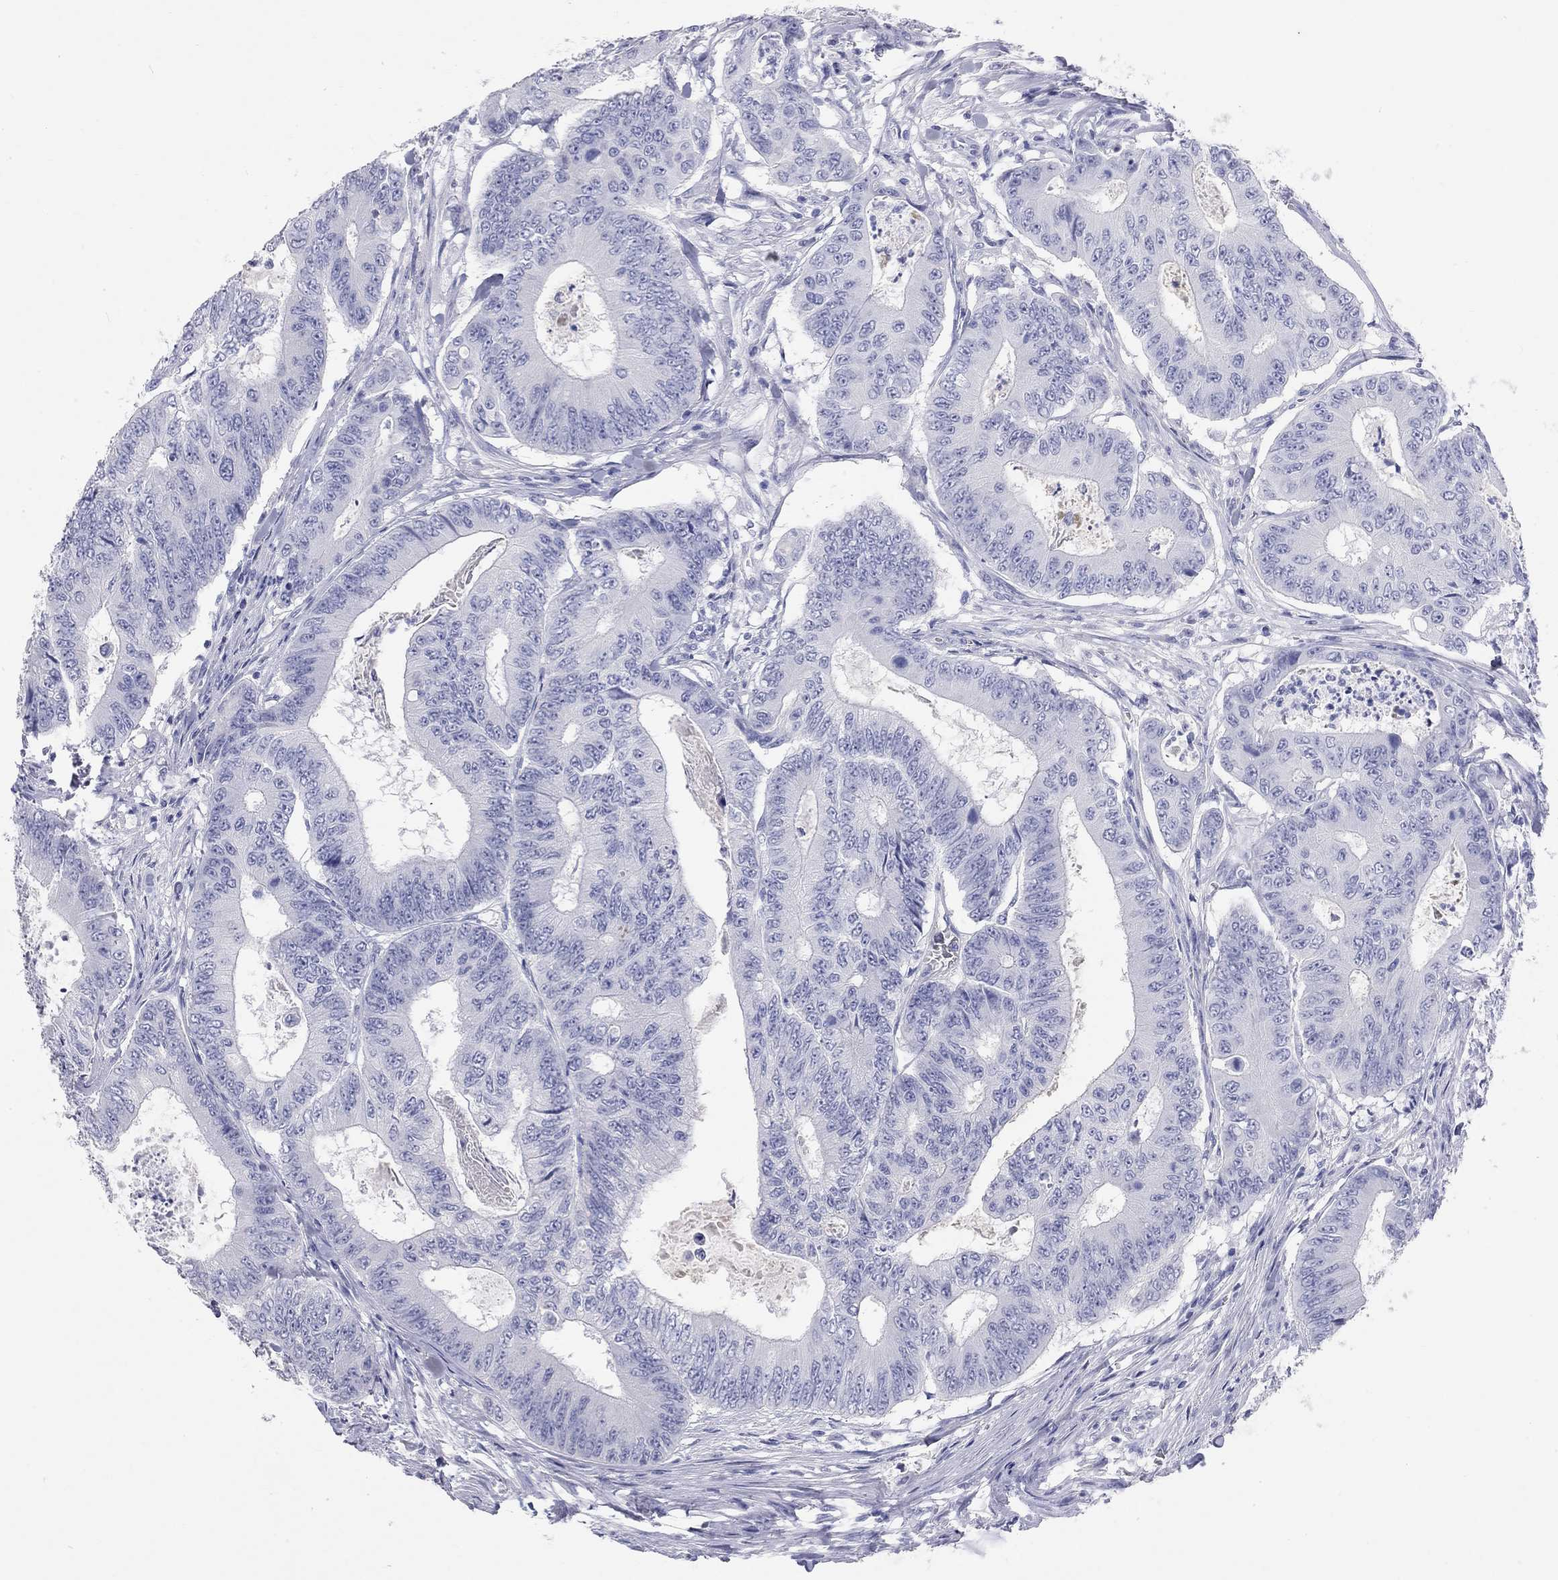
{"staining": {"intensity": "negative", "quantity": "none", "location": "none"}, "tissue": "colorectal cancer", "cell_type": "Tumor cells", "image_type": "cancer", "snomed": [{"axis": "morphology", "description": "Adenocarcinoma, NOS"}, {"axis": "topography", "description": "Colon"}], "caption": "DAB (3,3'-diaminobenzidine) immunohistochemical staining of colorectal cancer (adenocarcinoma) shows no significant positivity in tumor cells. (DAB immunohistochemistry (IHC) visualized using brightfield microscopy, high magnification).", "gene": "PHOX2B", "patient": {"sex": "female", "age": 48}}